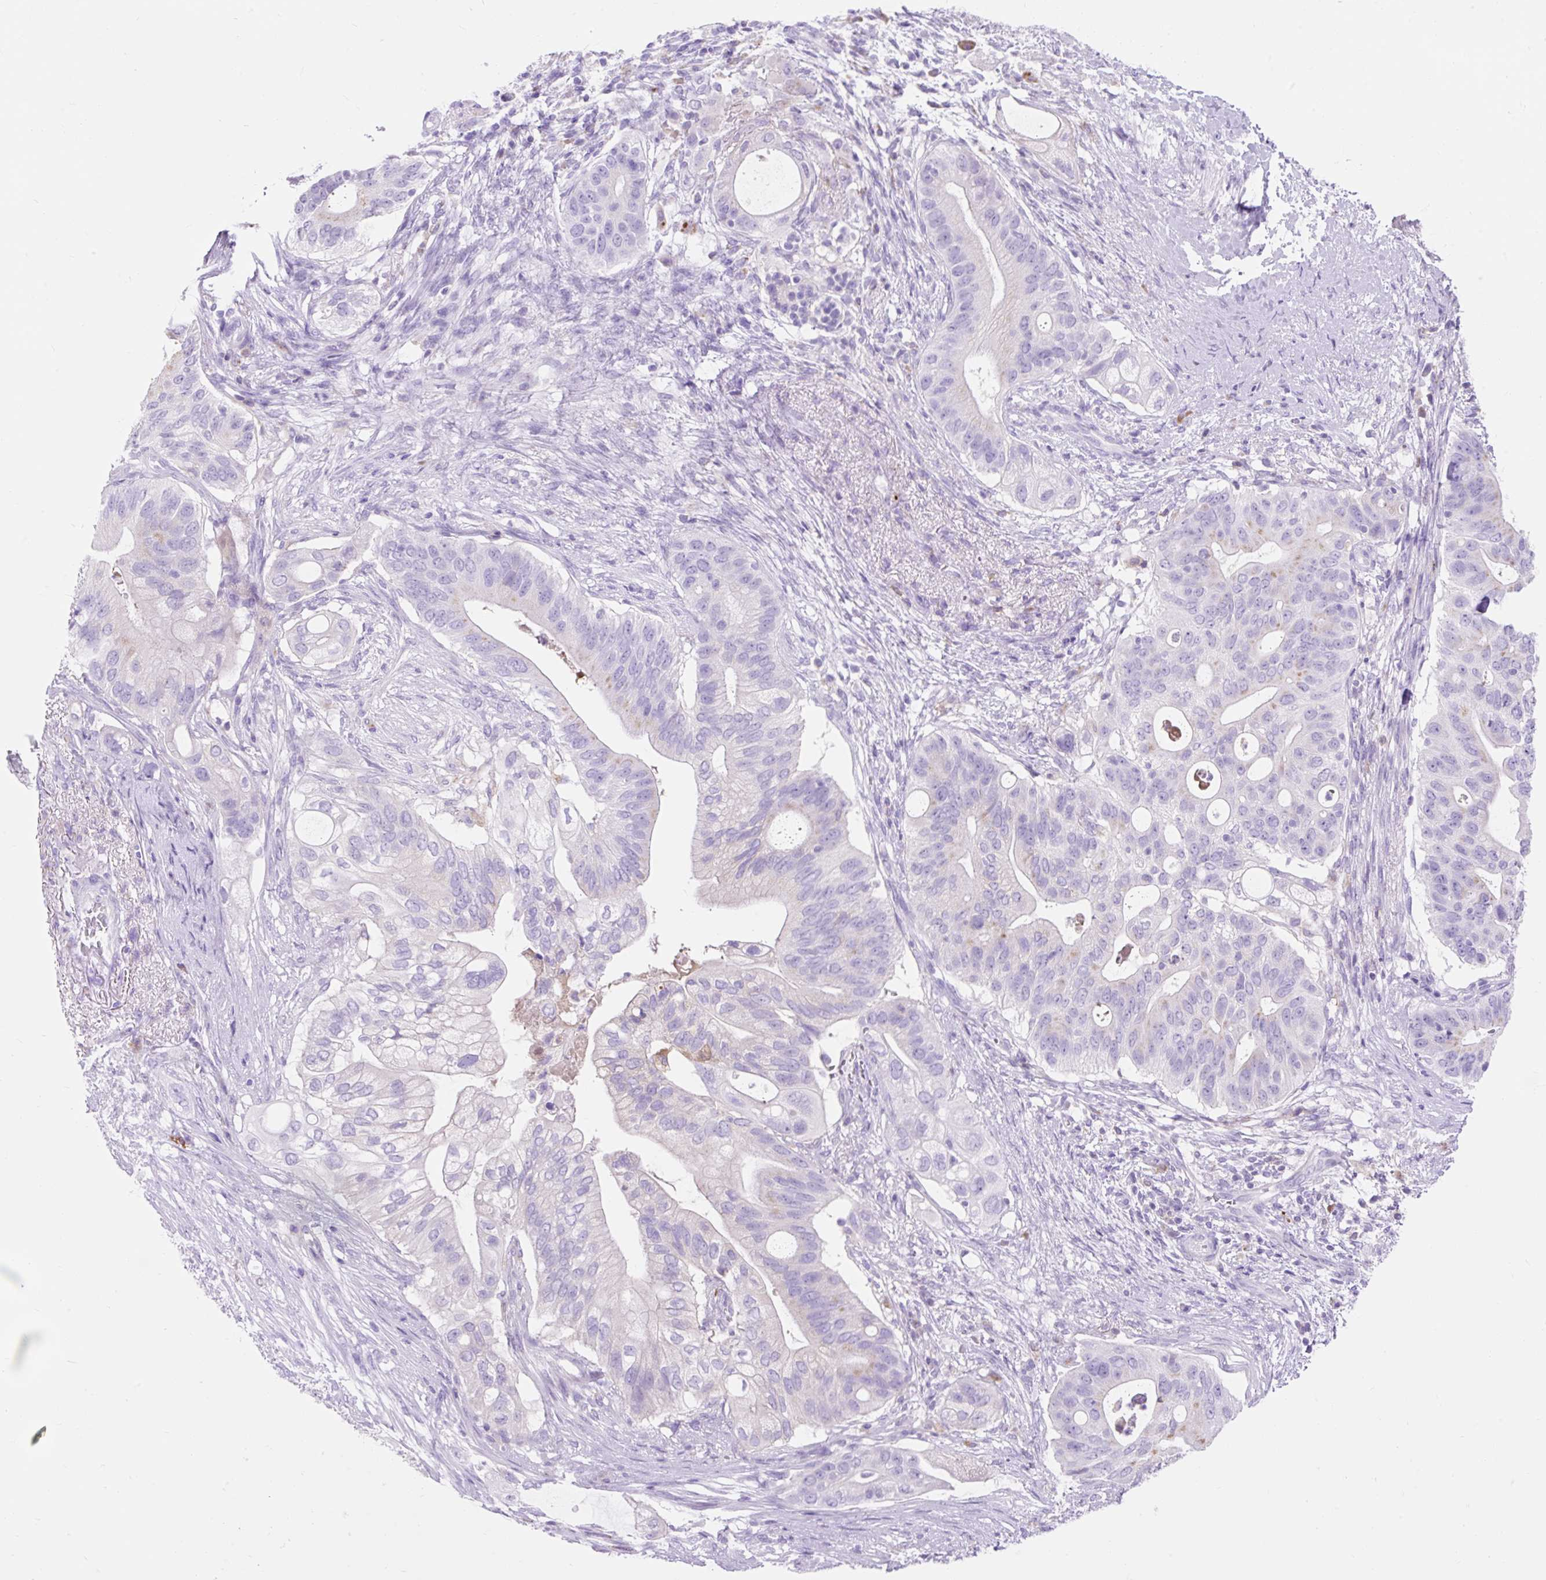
{"staining": {"intensity": "negative", "quantity": "none", "location": "none"}, "tissue": "pancreatic cancer", "cell_type": "Tumor cells", "image_type": "cancer", "snomed": [{"axis": "morphology", "description": "Adenocarcinoma, NOS"}, {"axis": "topography", "description": "Pancreas"}], "caption": "The micrograph exhibits no significant positivity in tumor cells of pancreatic adenocarcinoma.", "gene": "HEXB", "patient": {"sex": "female", "age": 72}}